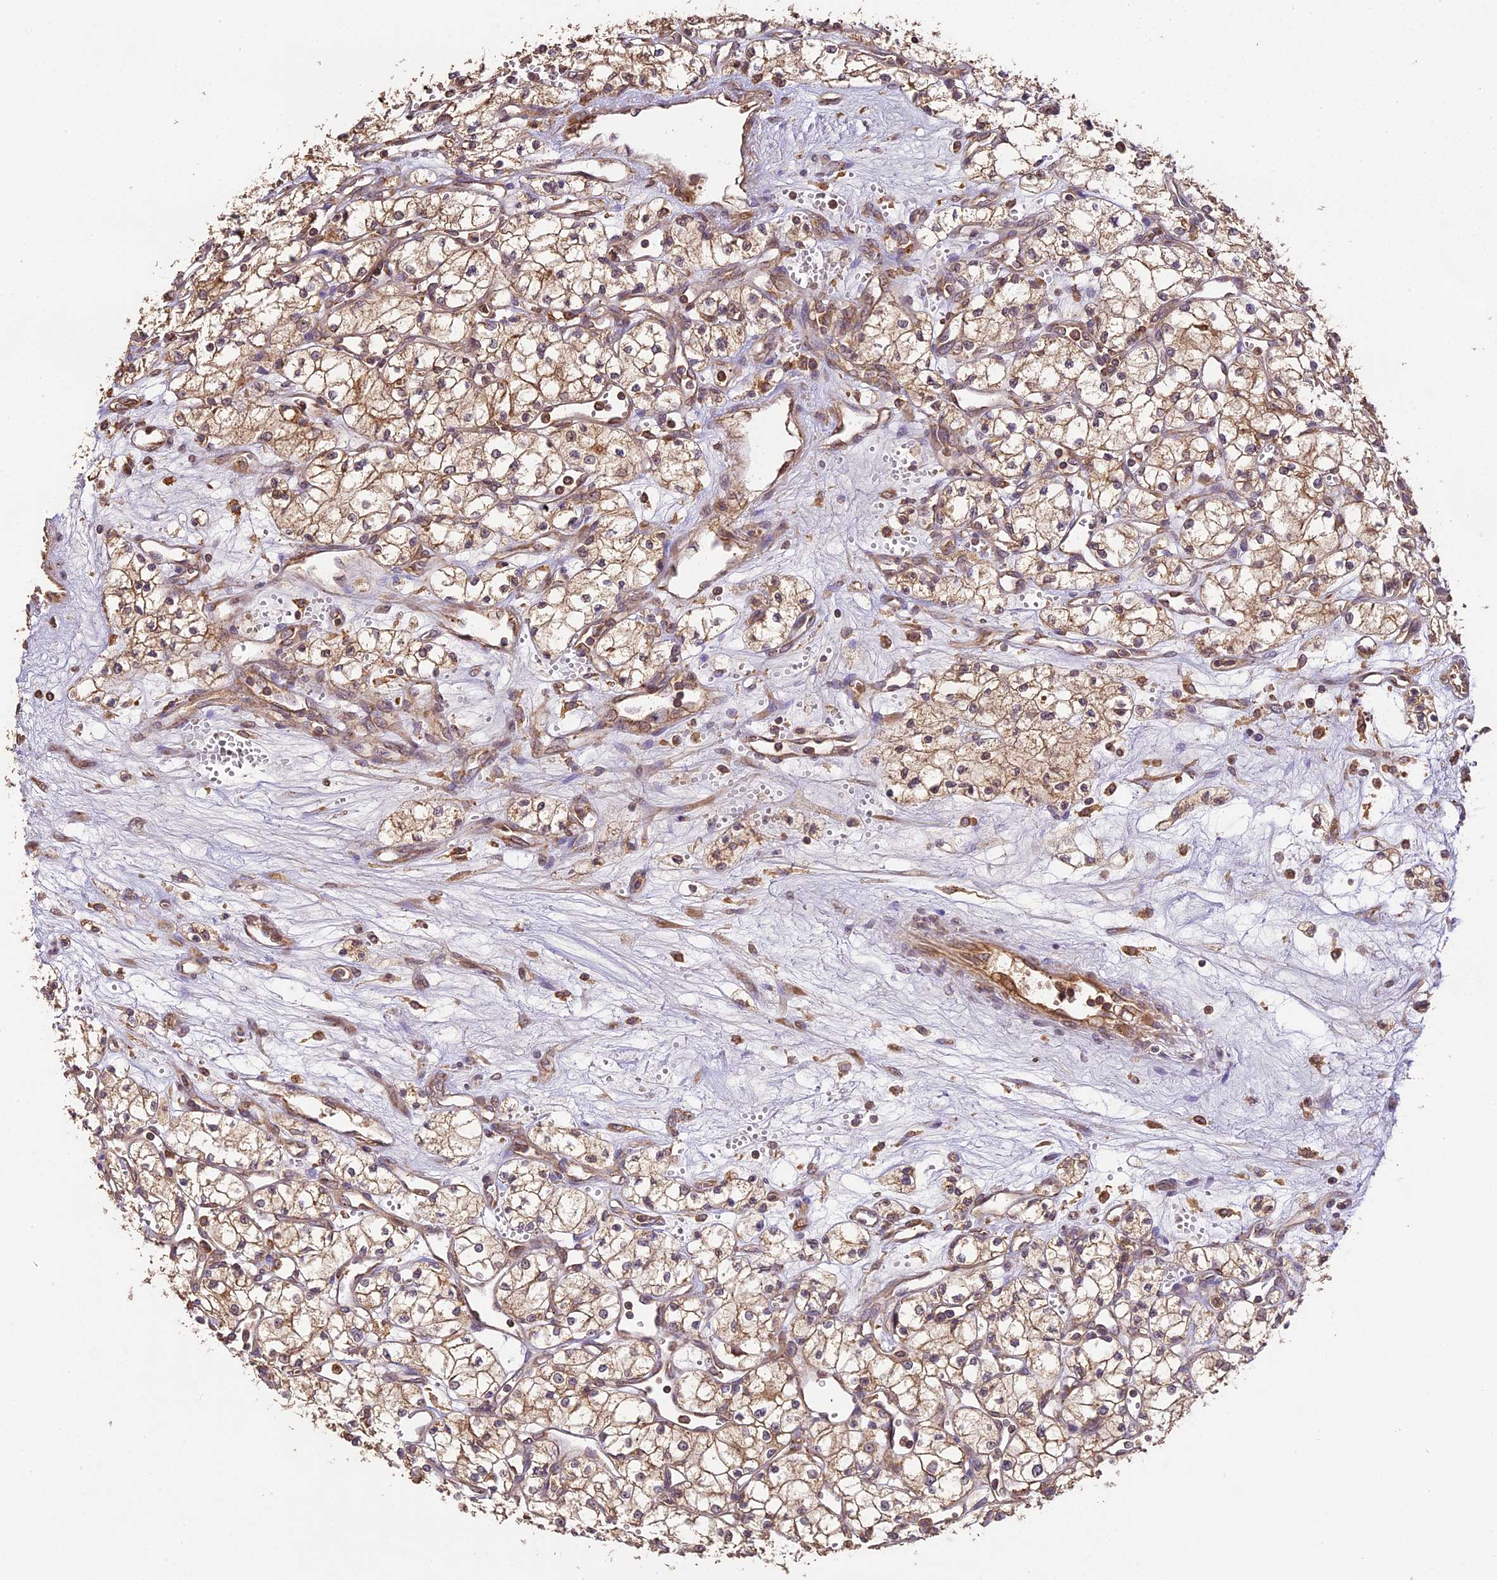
{"staining": {"intensity": "moderate", "quantity": ">75%", "location": "cytoplasmic/membranous"}, "tissue": "renal cancer", "cell_type": "Tumor cells", "image_type": "cancer", "snomed": [{"axis": "morphology", "description": "Adenocarcinoma, NOS"}, {"axis": "topography", "description": "Kidney"}], "caption": "Adenocarcinoma (renal) stained with DAB (3,3'-diaminobenzidine) immunohistochemistry shows medium levels of moderate cytoplasmic/membranous staining in about >75% of tumor cells. The protein is shown in brown color, while the nuclei are stained blue.", "gene": "BRAP", "patient": {"sex": "male", "age": 59}}